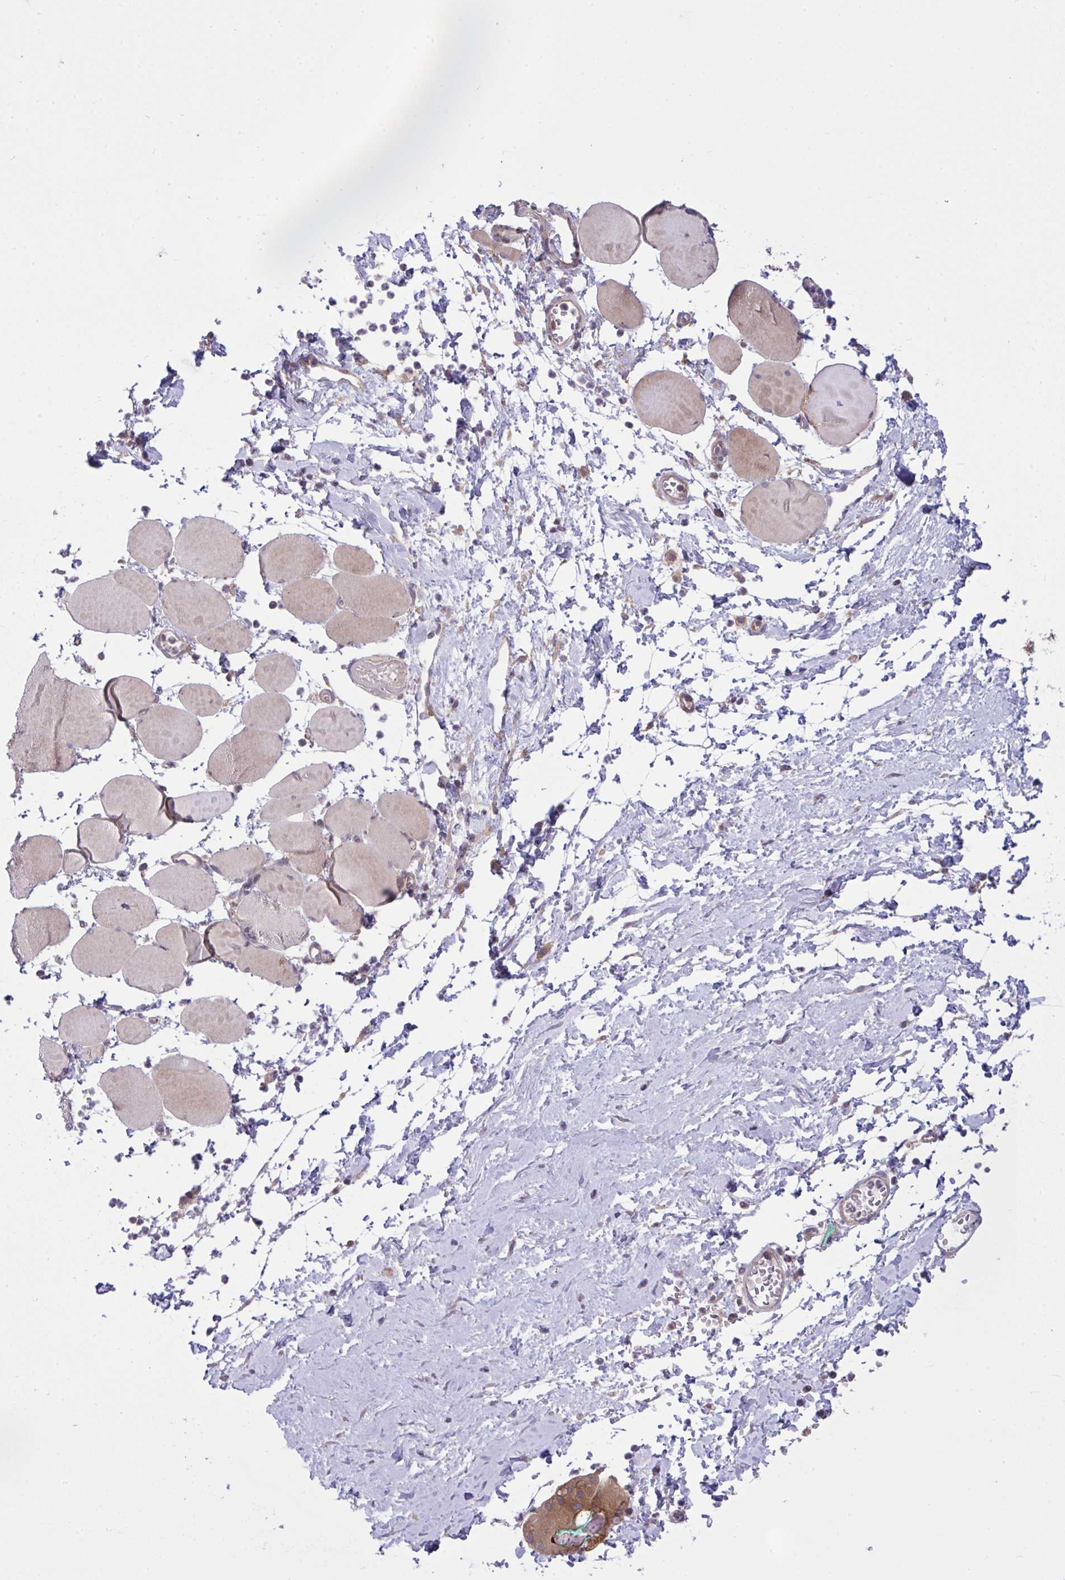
{"staining": {"intensity": "weak", "quantity": "25%-75%", "location": "cytoplasmic/membranous"}, "tissue": "skeletal muscle", "cell_type": "Myocytes", "image_type": "normal", "snomed": [{"axis": "morphology", "description": "Normal tissue, NOS"}, {"axis": "topography", "description": "Skeletal muscle"}], "caption": "Immunohistochemical staining of unremarkable human skeletal muscle reveals weak cytoplasmic/membranous protein staining in approximately 25%-75% of myocytes.", "gene": "GRB14", "patient": {"sex": "female", "age": 75}}